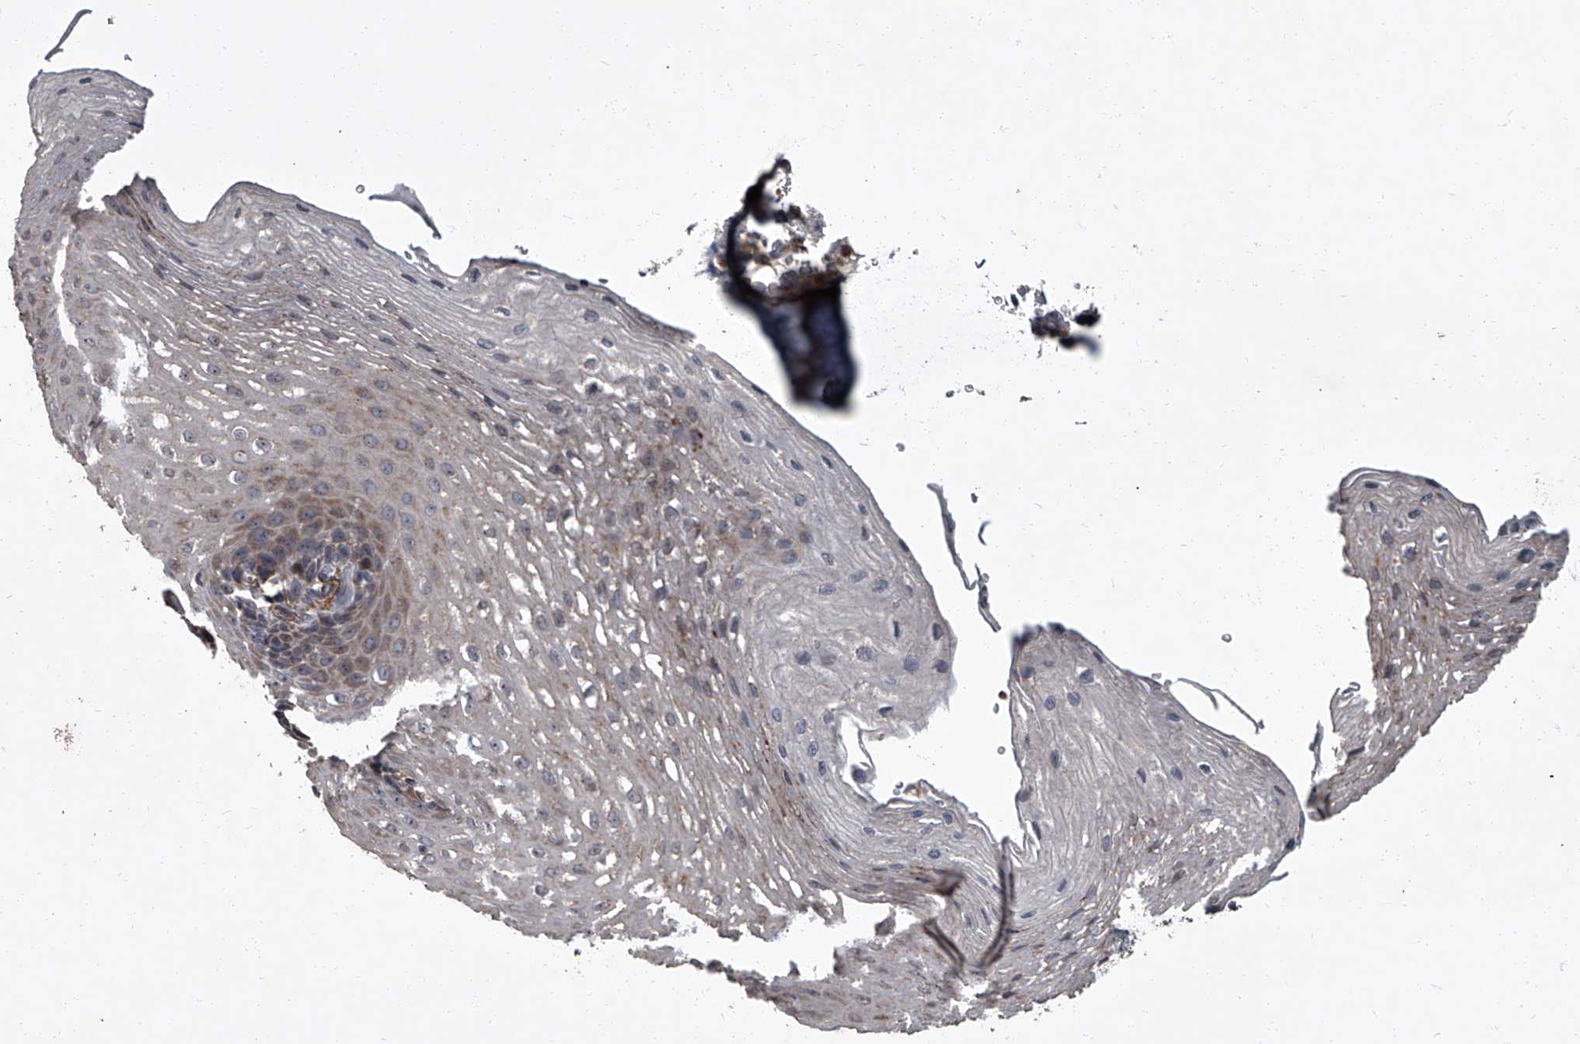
{"staining": {"intensity": "moderate", "quantity": "<25%", "location": "cytoplasmic/membranous"}, "tissue": "esophagus", "cell_type": "Squamous epithelial cells", "image_type": "normal", "snomed": [{"axis": "morphology", "description": "Normal tissue, NOS"}, {"axis": "topography", "description": "Esophagus"}], "caption": "Esophagus stained for a protein reveals moderate cytoplasmic/membranous positivity in squamous epithelial cells. Using DAB (brown) and hematoxylin (blue) stains, captured at high magnification using brightfield microscopy.", "gene": "SIRT4", "patient": {"sex": "female", "age": 66}}